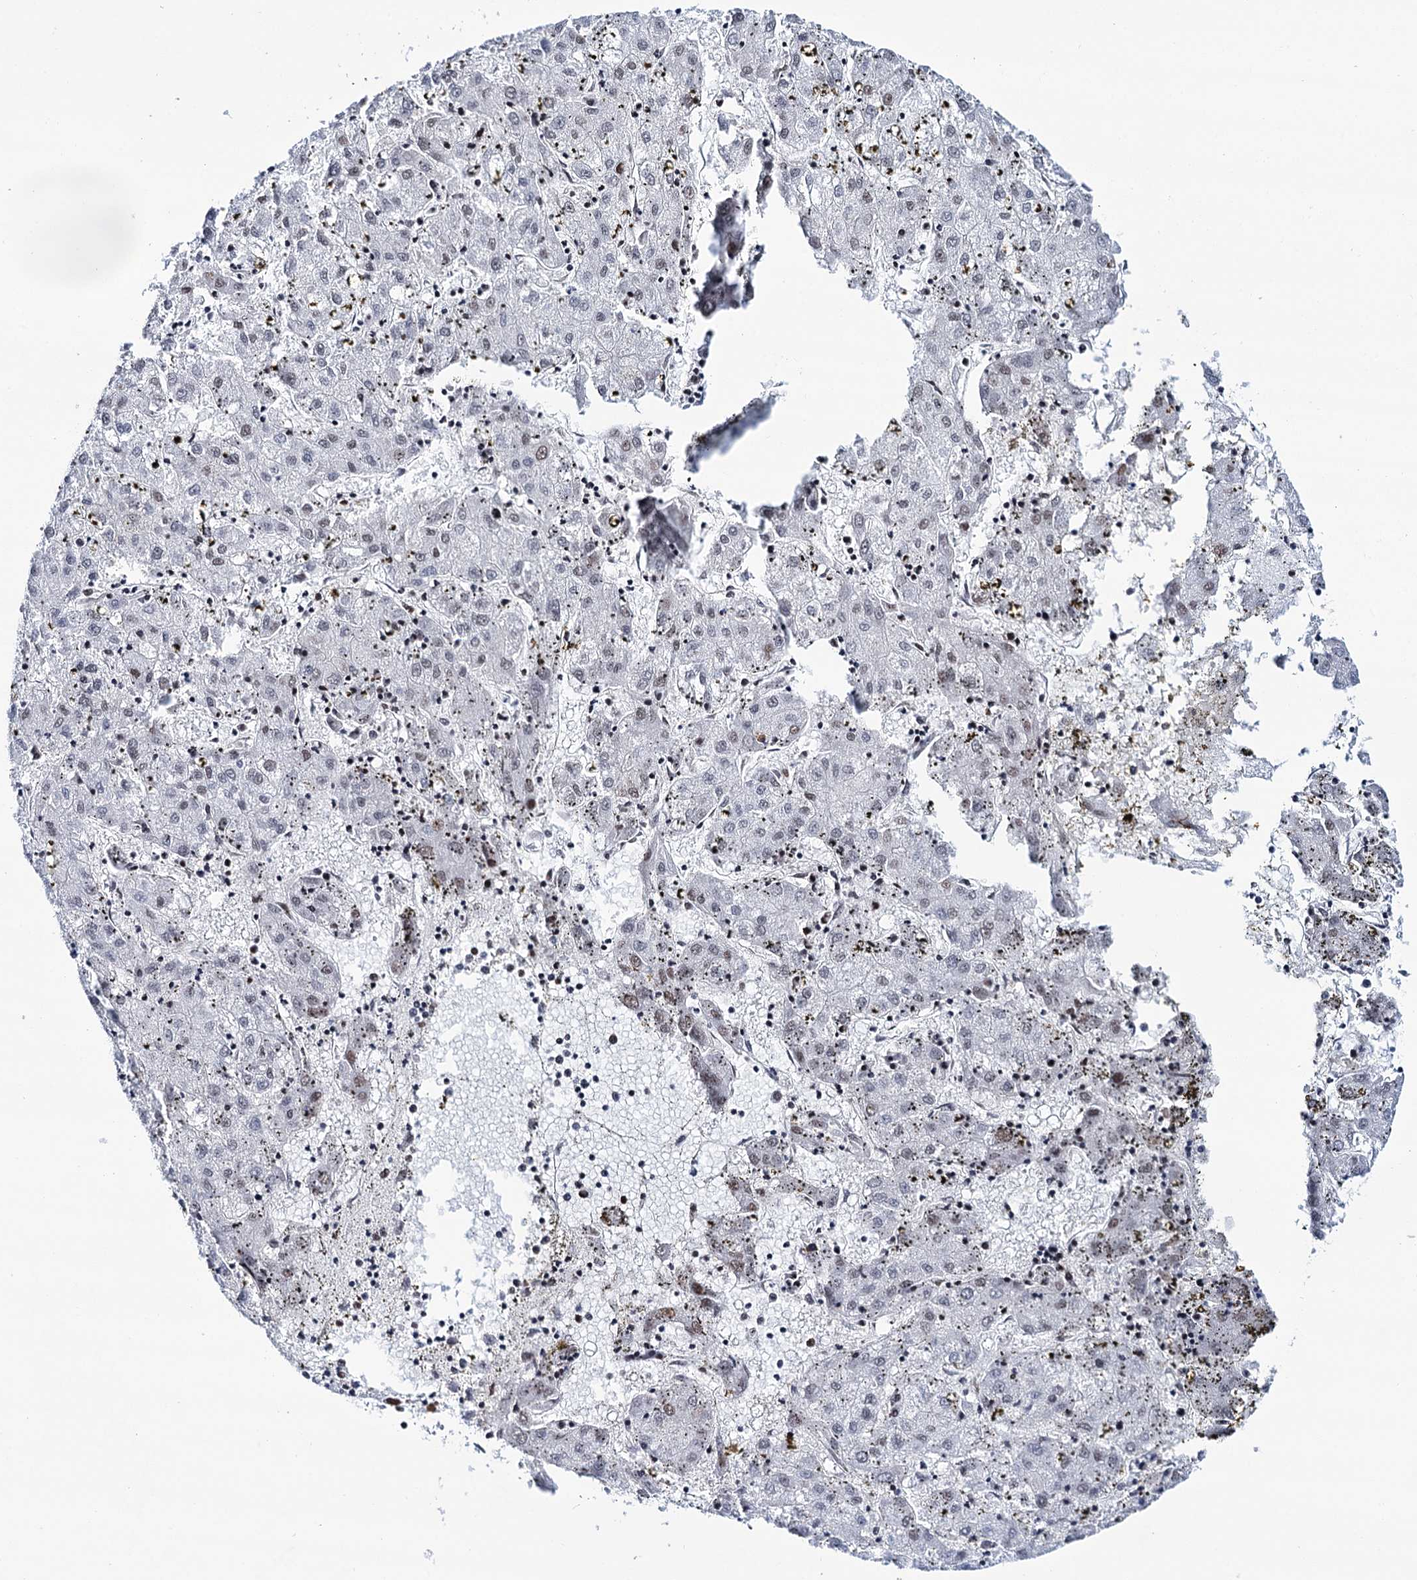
{"staining": {"intensity": "weak", "quantity": "<25%", "location": "nuclear"}, "tissue": "liver cancer", "cell_type": "Tumor cells", "image_type": "cancer", "snomed": [{"axis": "morphology", "description": "Carcinoma, Hepatocellular, NOS"}, {"axis": "topography", "description": "Liver"}], "caption": "Hepatocellular carcinoma (liver) was stained to show a protein in brown. There is no significant positivity in tumor cells.", "gene": "MATR3", "patient": {"sex": "male", "age": 72}}